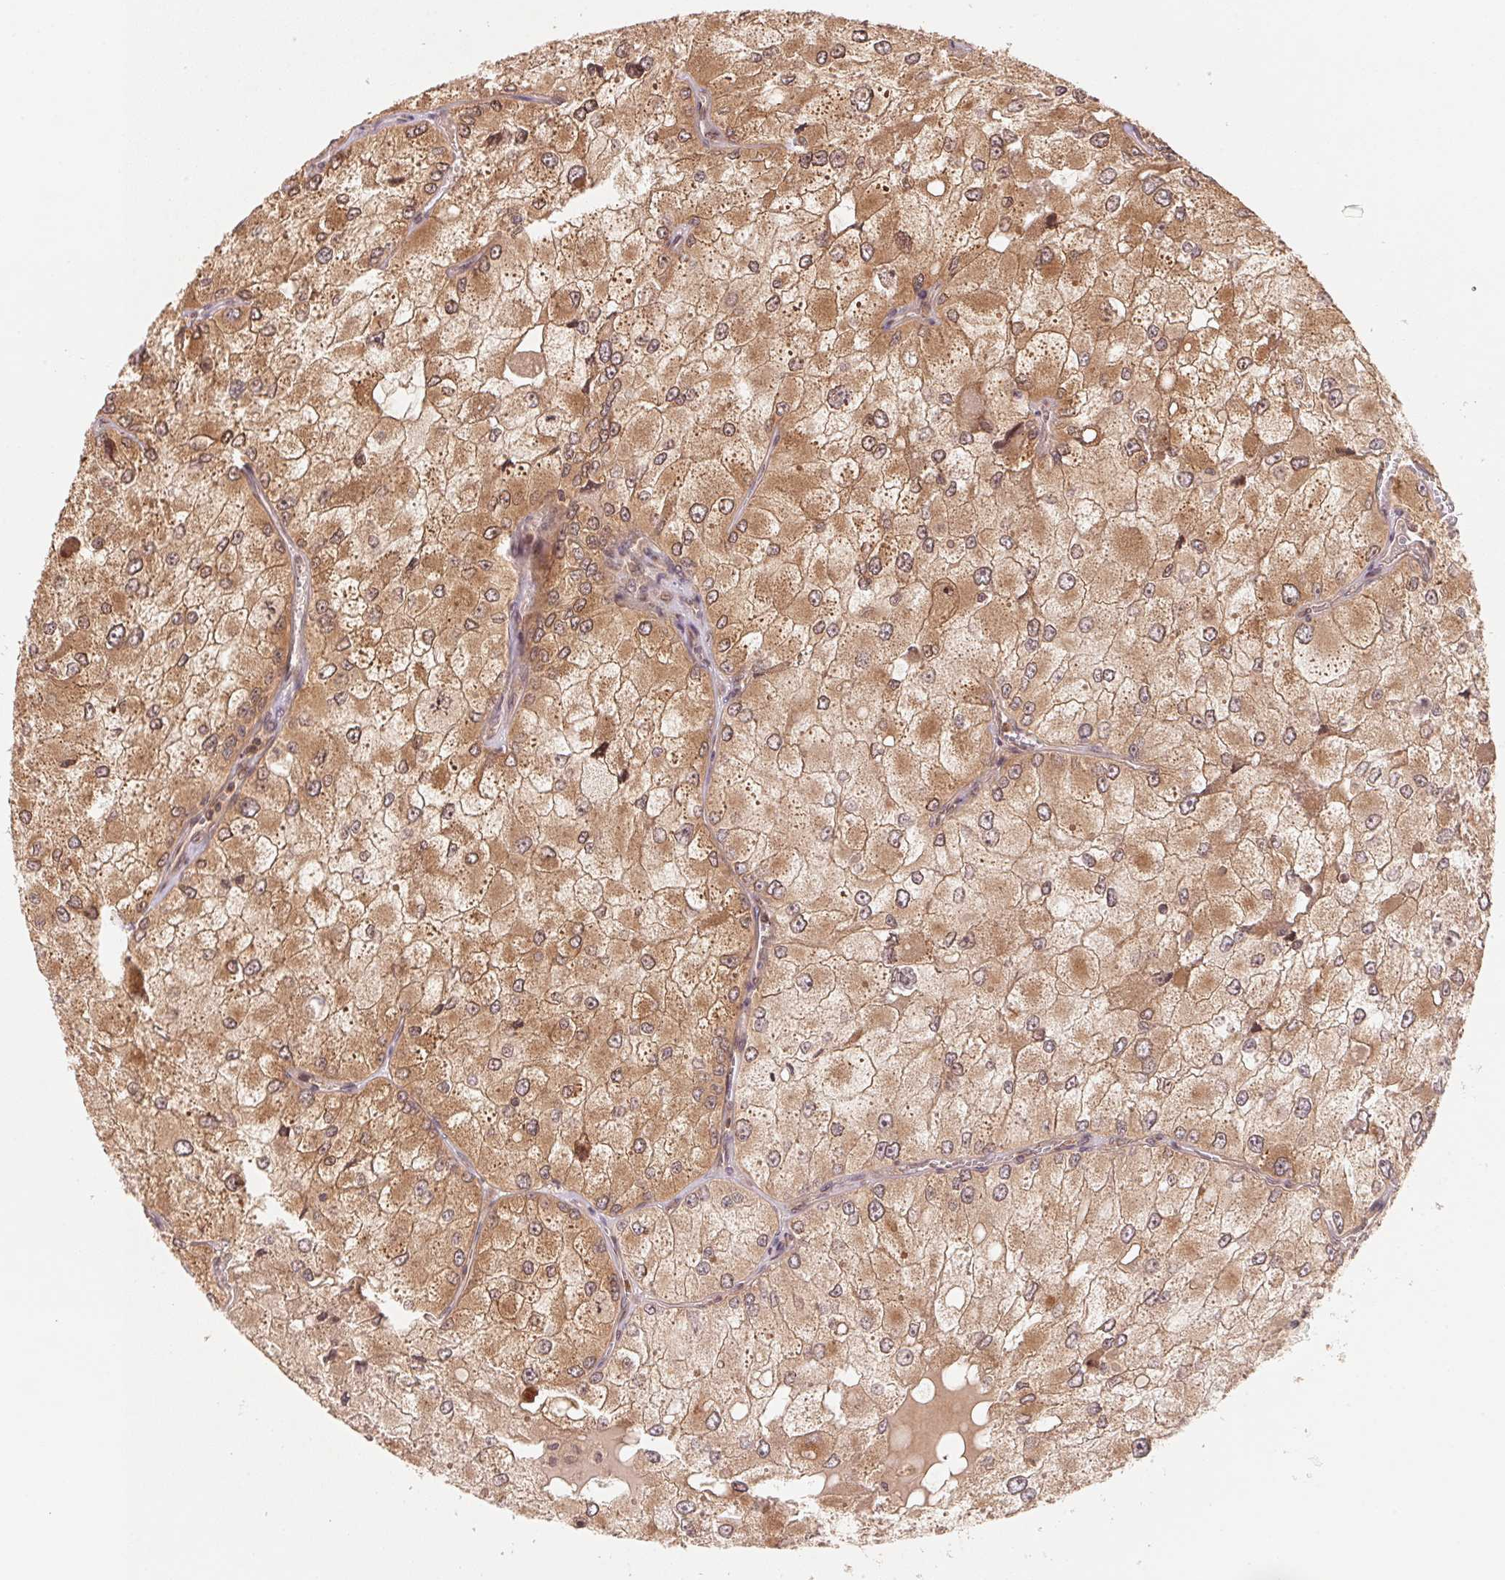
{"staining": {"intensity": "moderate", "quantity": ">75%", "location": "cytoplasmic/membranous,nuclear"}, "tissue": "renal cancer", "cell_type": "Tumor cells", "image_type": "cancer", "snomed": [{"axis": "morphology", "description": "Adenocarcinoma, NOS"}, {"axis": "topography", "description": "Kidney"}], "caption": "A brown stain shows moderate cytoplasmic/membranous and nuclear positivity of a protein in human renal cancer (adenocarcinoma) tumor cells.", "gene": "CCDC102B", "patient": {"sex": "female", "age": 70}}